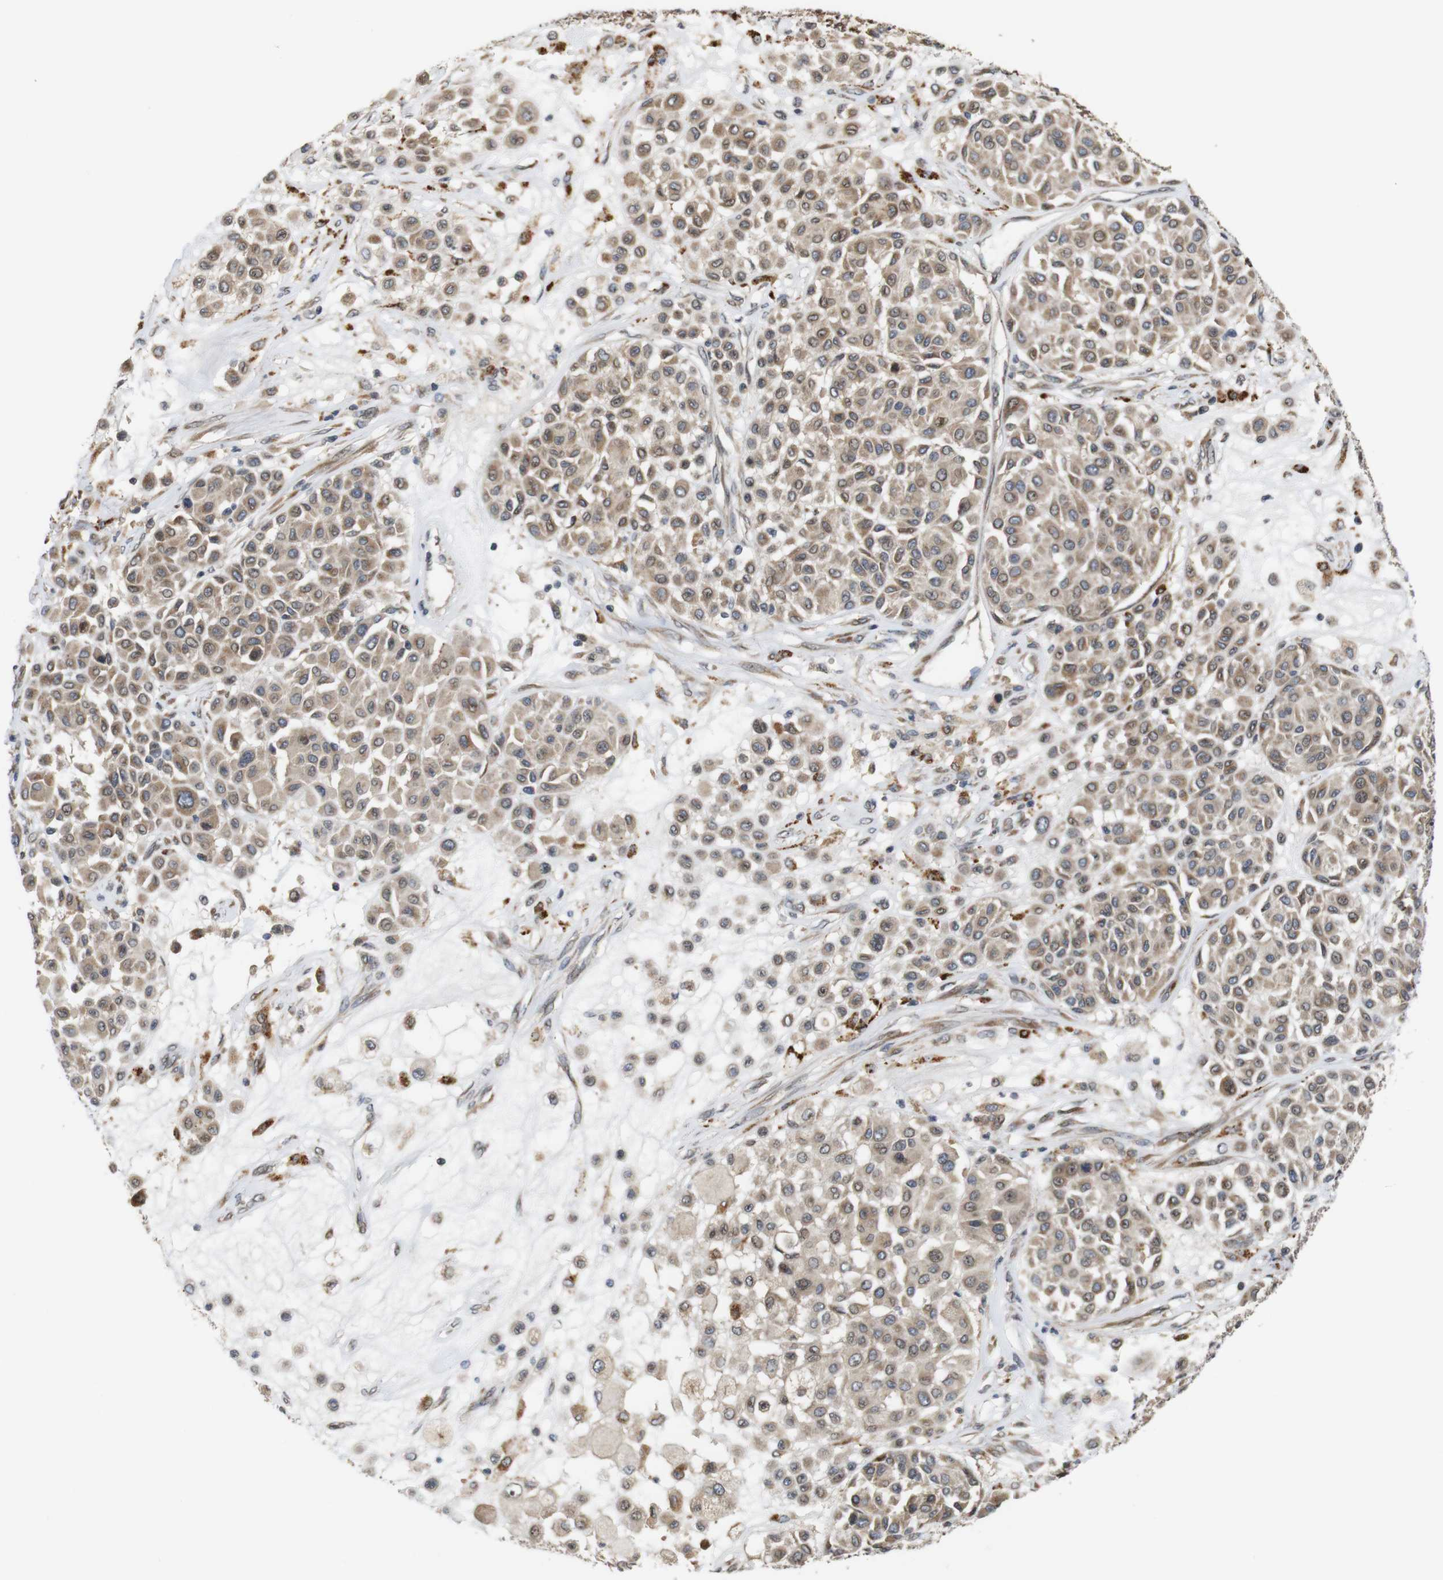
{"staining": {"intensity": "weak", "quantity": ">75%", "location": "cytoplasmic/membranous"}, "tissue": "melanoma", "cell_type": "Tumor cells", "image_type": "cancer", "snomed": [{"axis": "morphology", "description": "Malignant melanoma, Metastatic site"}, {"axis": "topography", "description": "Soft tissue"}], "caption": "Immunohistochemistry image of malignant melanoma (metastatic site) stained for a protein (brown), which reveals low levels of weak cytoplasmic/membranous expression in about >75% of tumor cells.", "gene": "EFCAB14", "patient": {"sex": "male", "age": 41}}